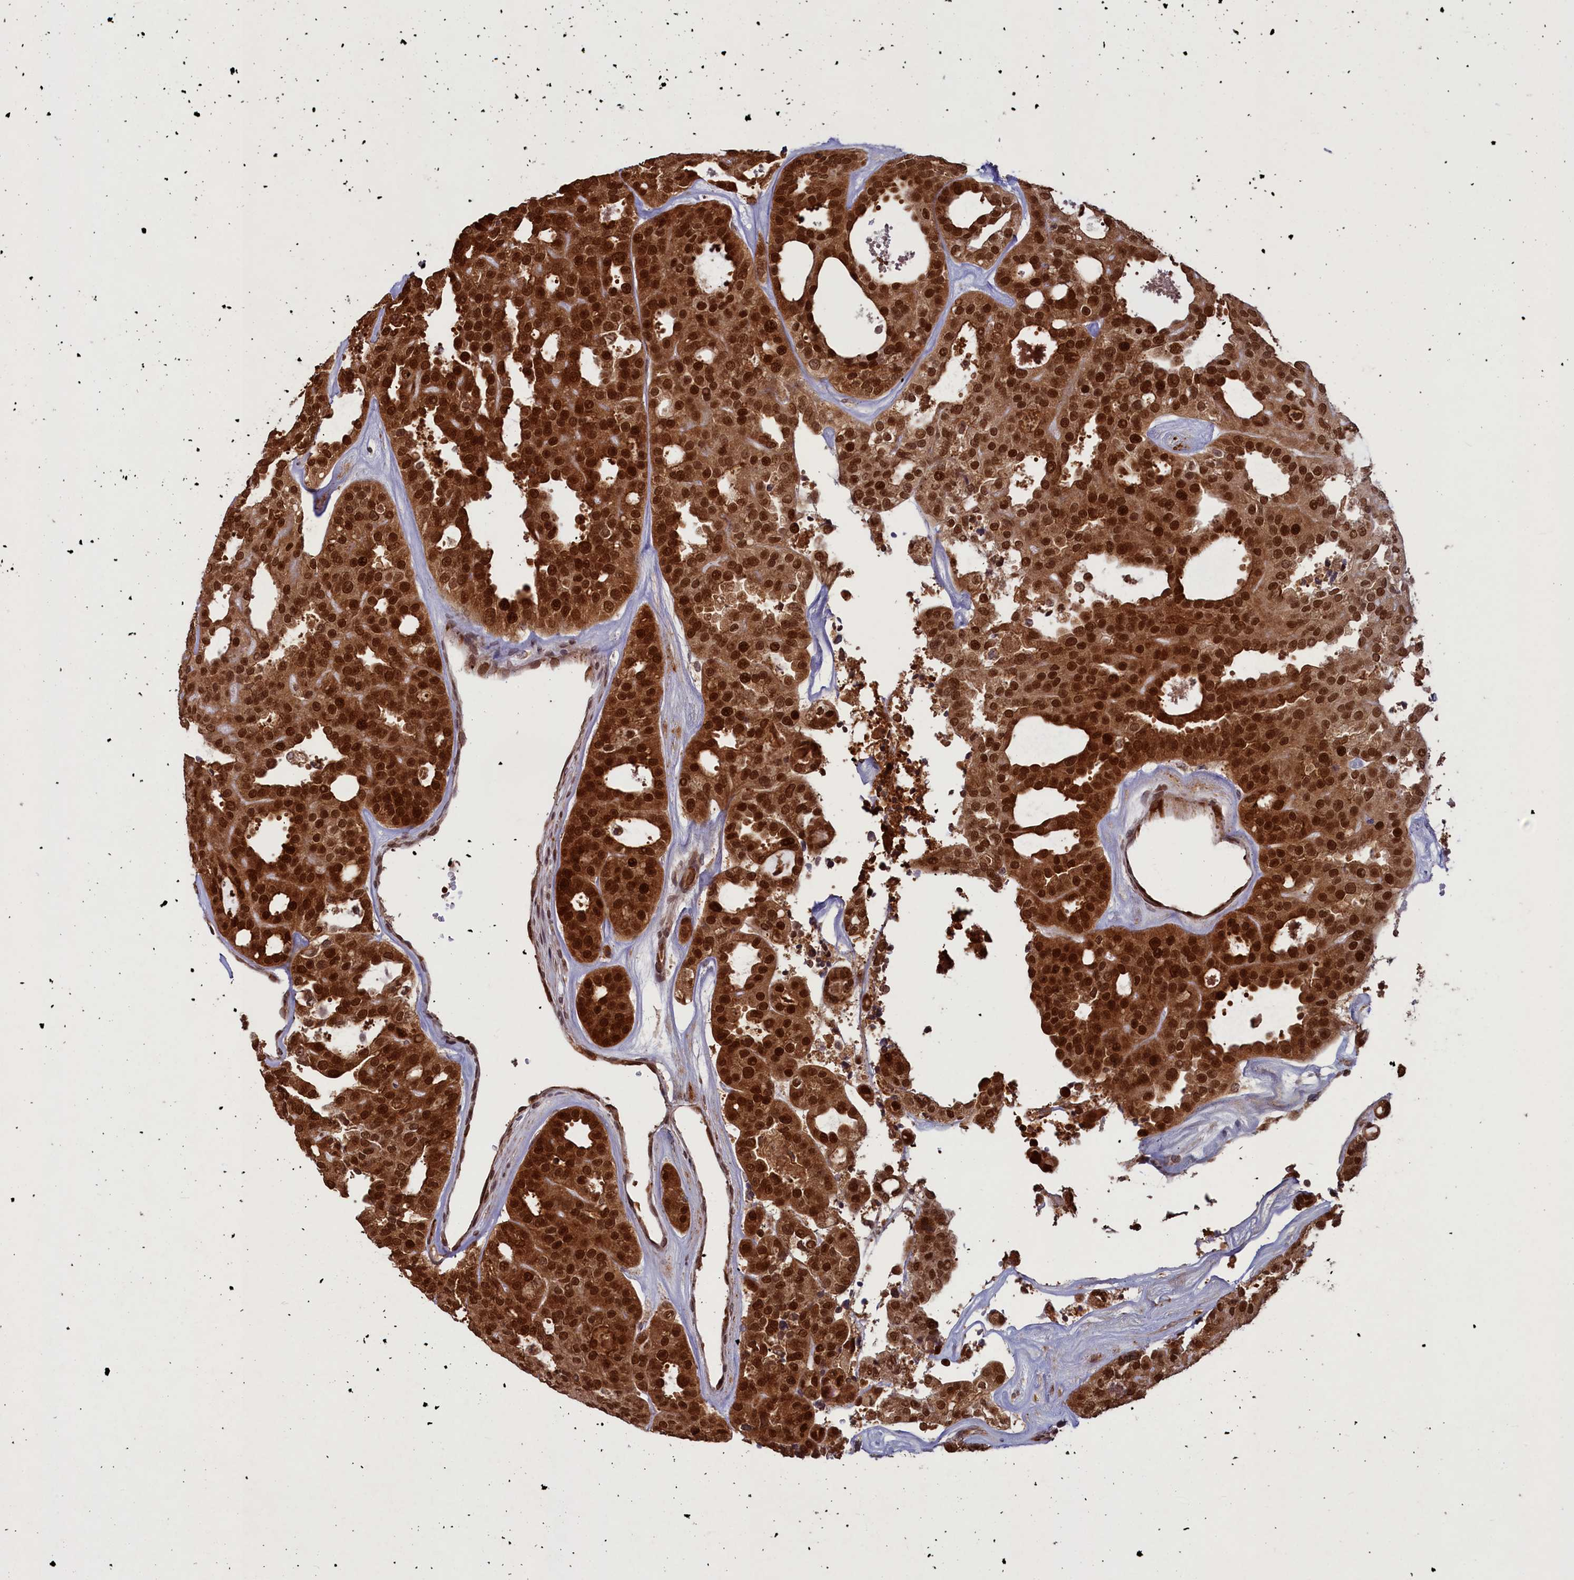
{"staining": {"intensity": "strong", "quantity": ">75%", "location": "cytoplasmic/membranous,nuclear"}, "tissue": "thyroid cancer", "cell_type": "Tumor cells", "image_type": "cancer", "snomed": [{"axis": "morphology", "description": "Follicular adenoma carcinoma, NOS"}, {"axis": "topography", "description": "Thyroid gland"}], "caption": "This micrograph exhibits IHC staining of human thyroid cancer (follicular adenoma carcinoma), with high strong cytoplasmic/membranous and nuclear staining in approximately >75% of tumor cells.", "gene": "NAE1", "patient": {"sex": "male", "age": 75}}